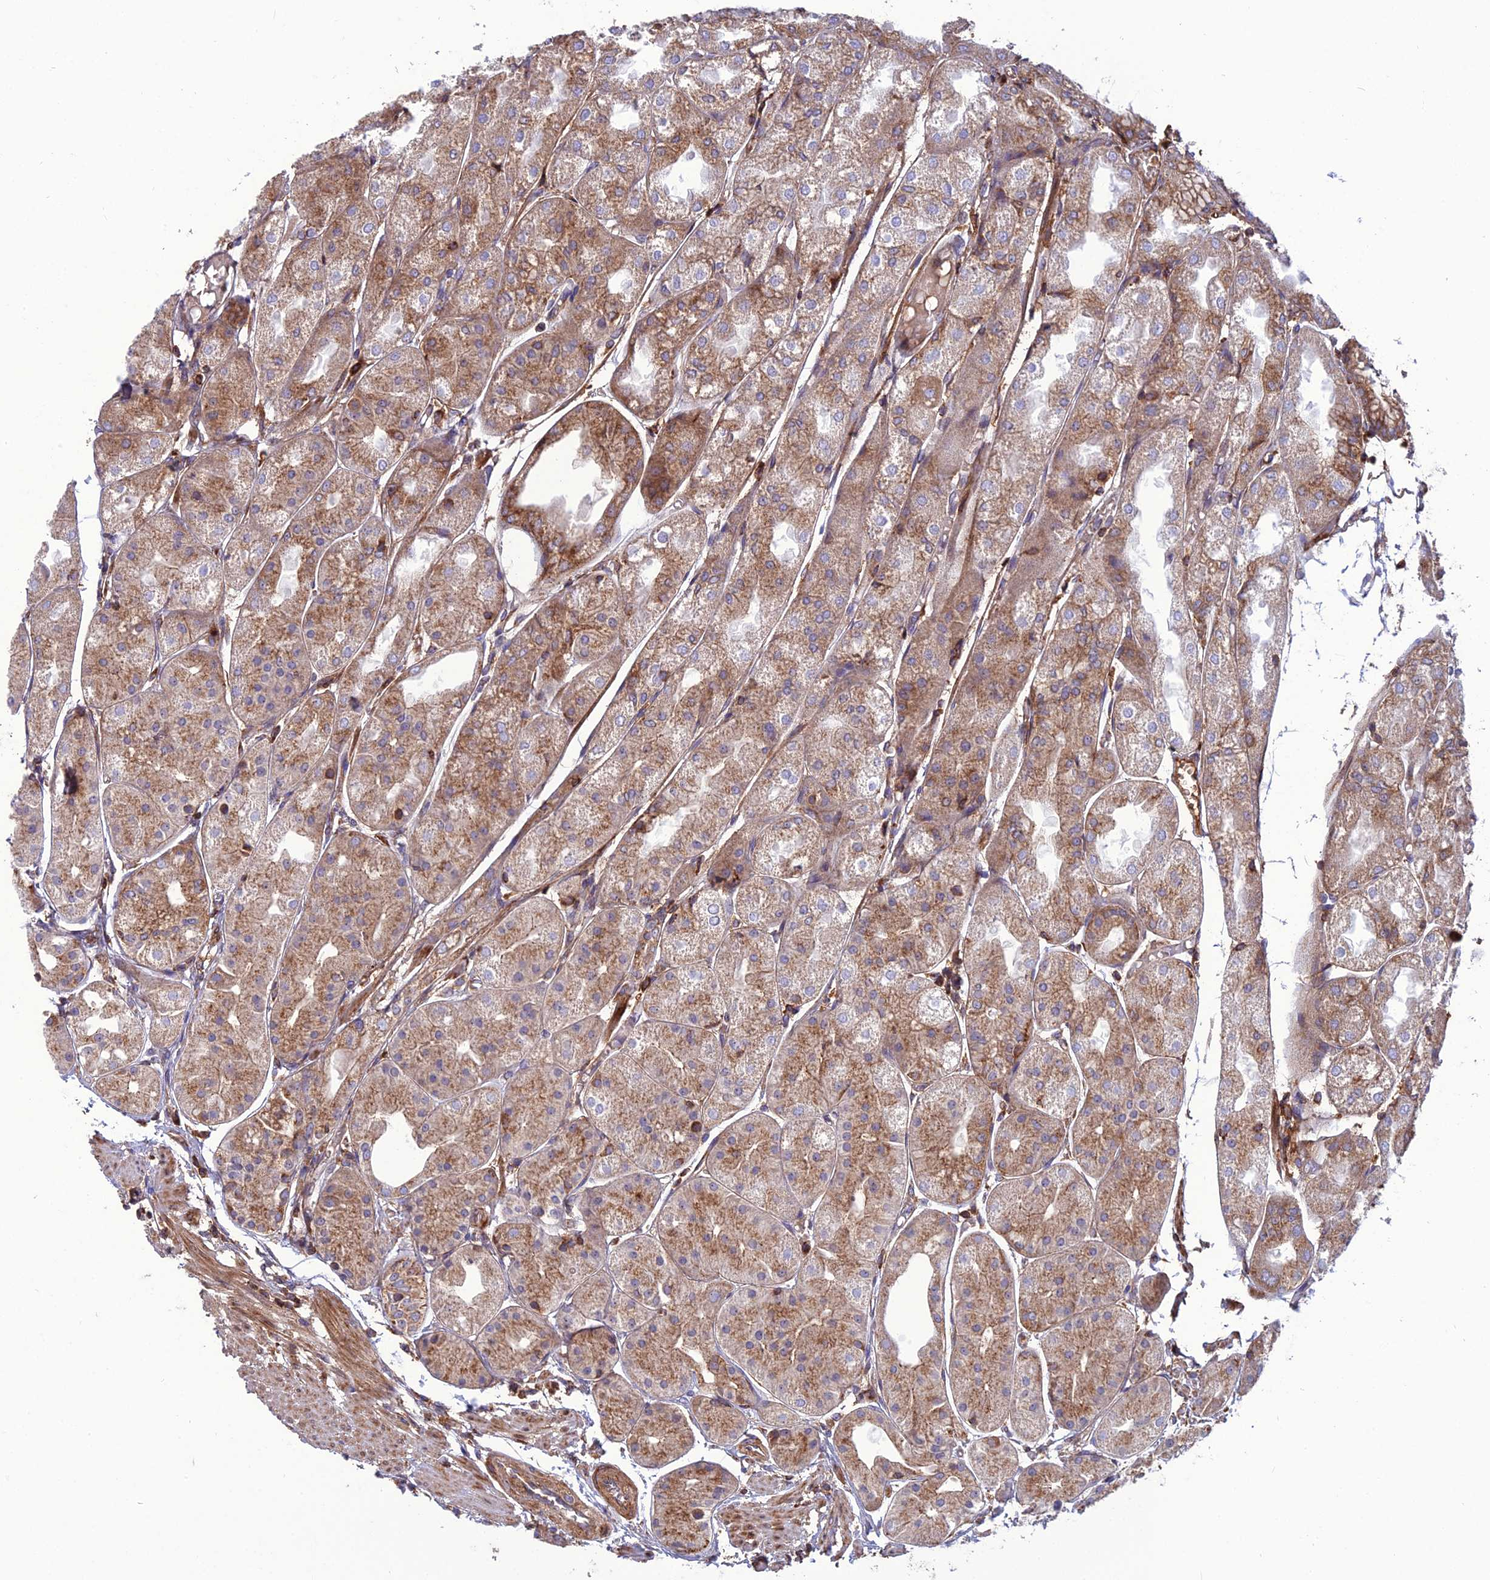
{"staining": {"intensity": "moderate", "quantity": ">75%", "location": "cytoplasmic/membranous"}, "tissue": "stomach", "cell_type": "Glandular cells", "image_type": "normal", "snomed": [{"axis": "morphology", "description": "Normal tissue, NOS"}, {"axis": "topography", "description": "Stomach, upper"}], "caption": "IHC of unremarkable human stomach demonstrates medium levels of moderate cytoplasmic/membranous staining in approximately >75% of glandular cells.", "gene": "LNPEP", "patient": {"sex": "male", "age": 72}}